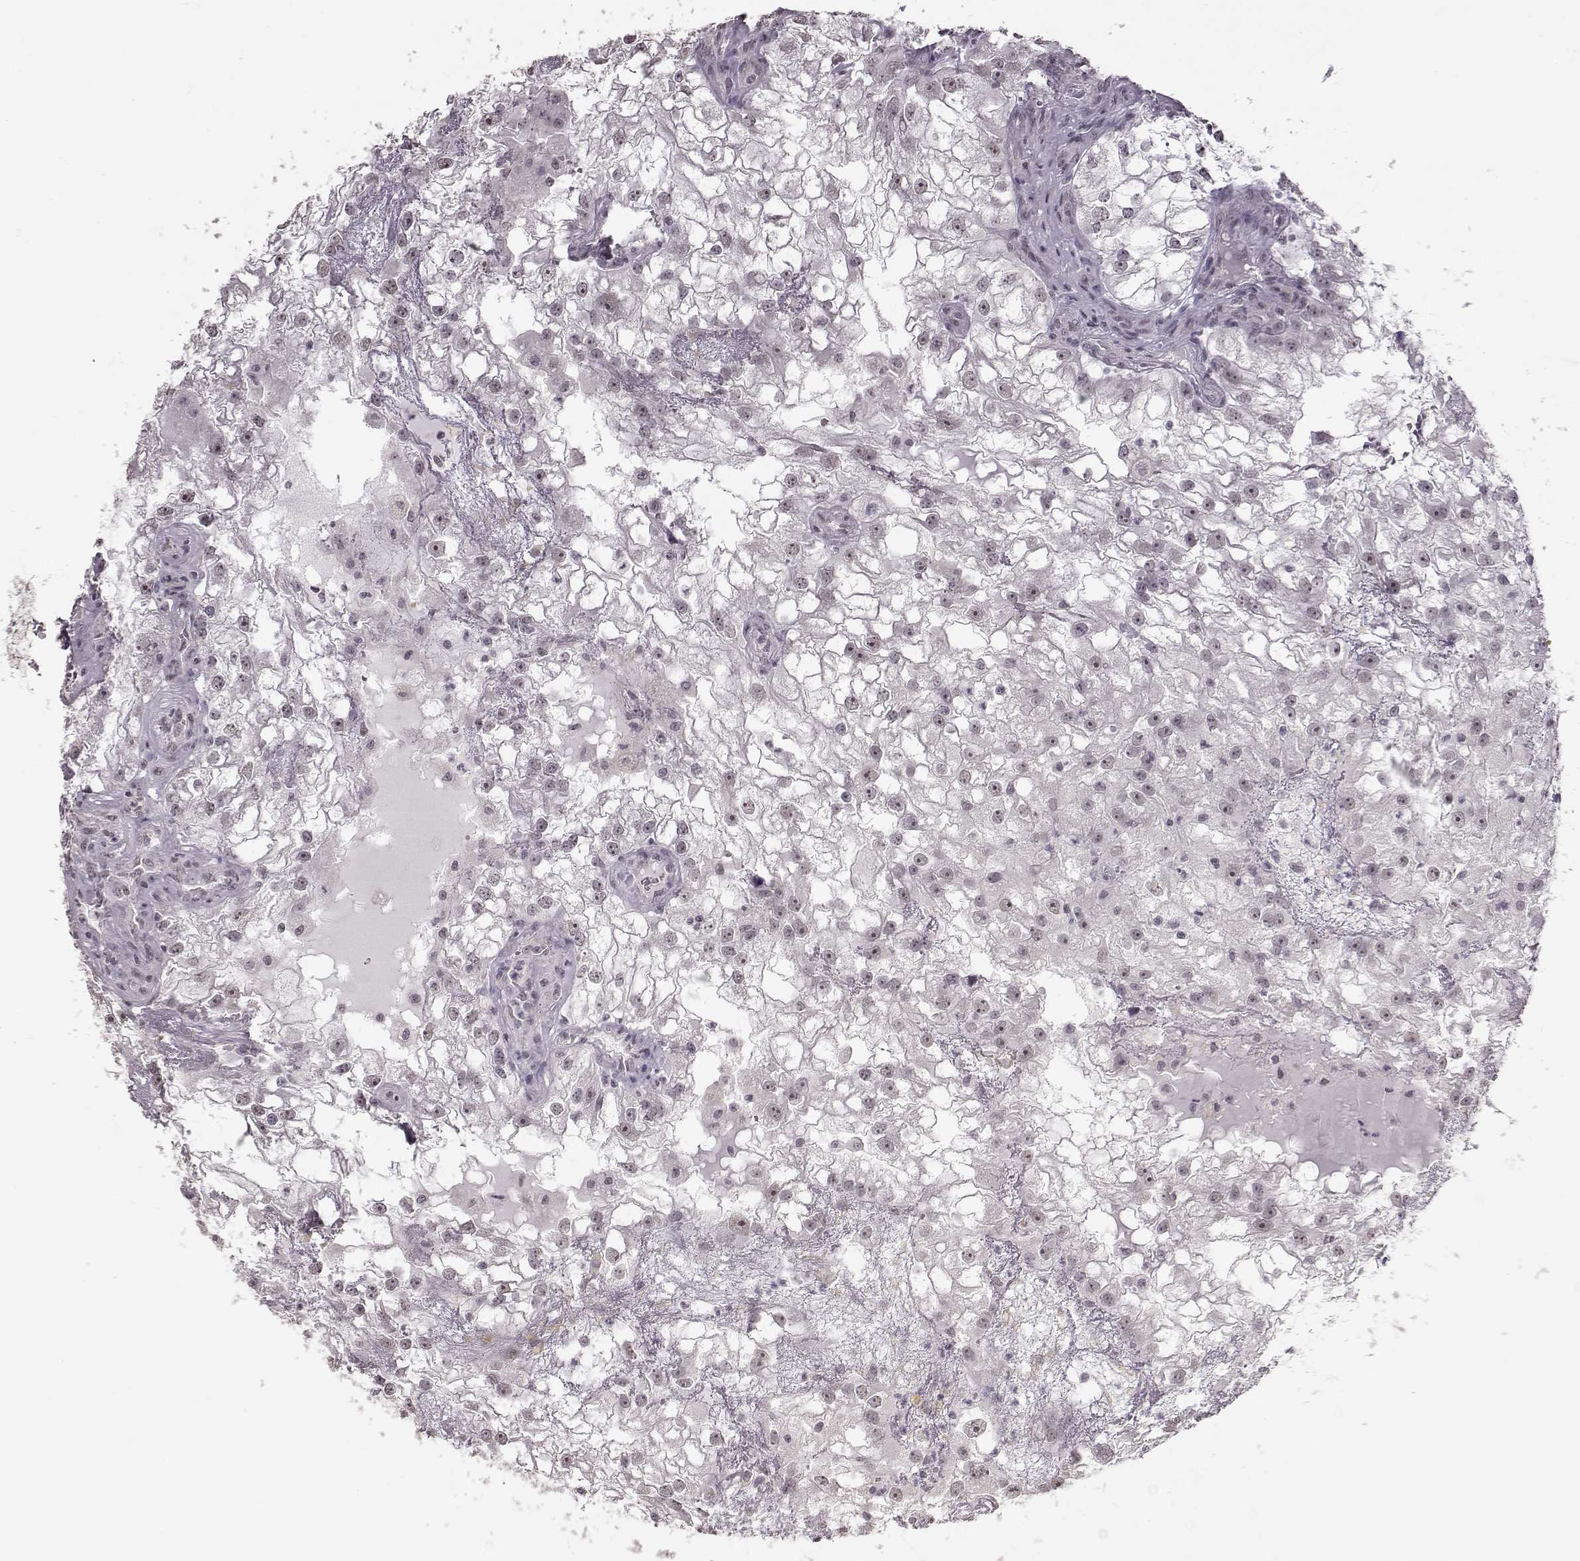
{"staining": {"intensity": "weak", "quantity": "25%-75%", "location": "nuclear"}, "tissue": "renal cancer", "cell_type": "Tumor cells", "image_type": "cancer", "snomed": [{"axis": "morphology", "description": "Adenocarcinoma, NOS"}, {"axis": "topography", "description": "Kidney"}], "caption": "Immunohistochemistry of human adenocarcinoma (renal) exhibits low levels of weak nuclear positivity in approximately 25%-75% of tumor cells.", "gene": "PCP4", "patient": {"sex": "male", "age": 59}}